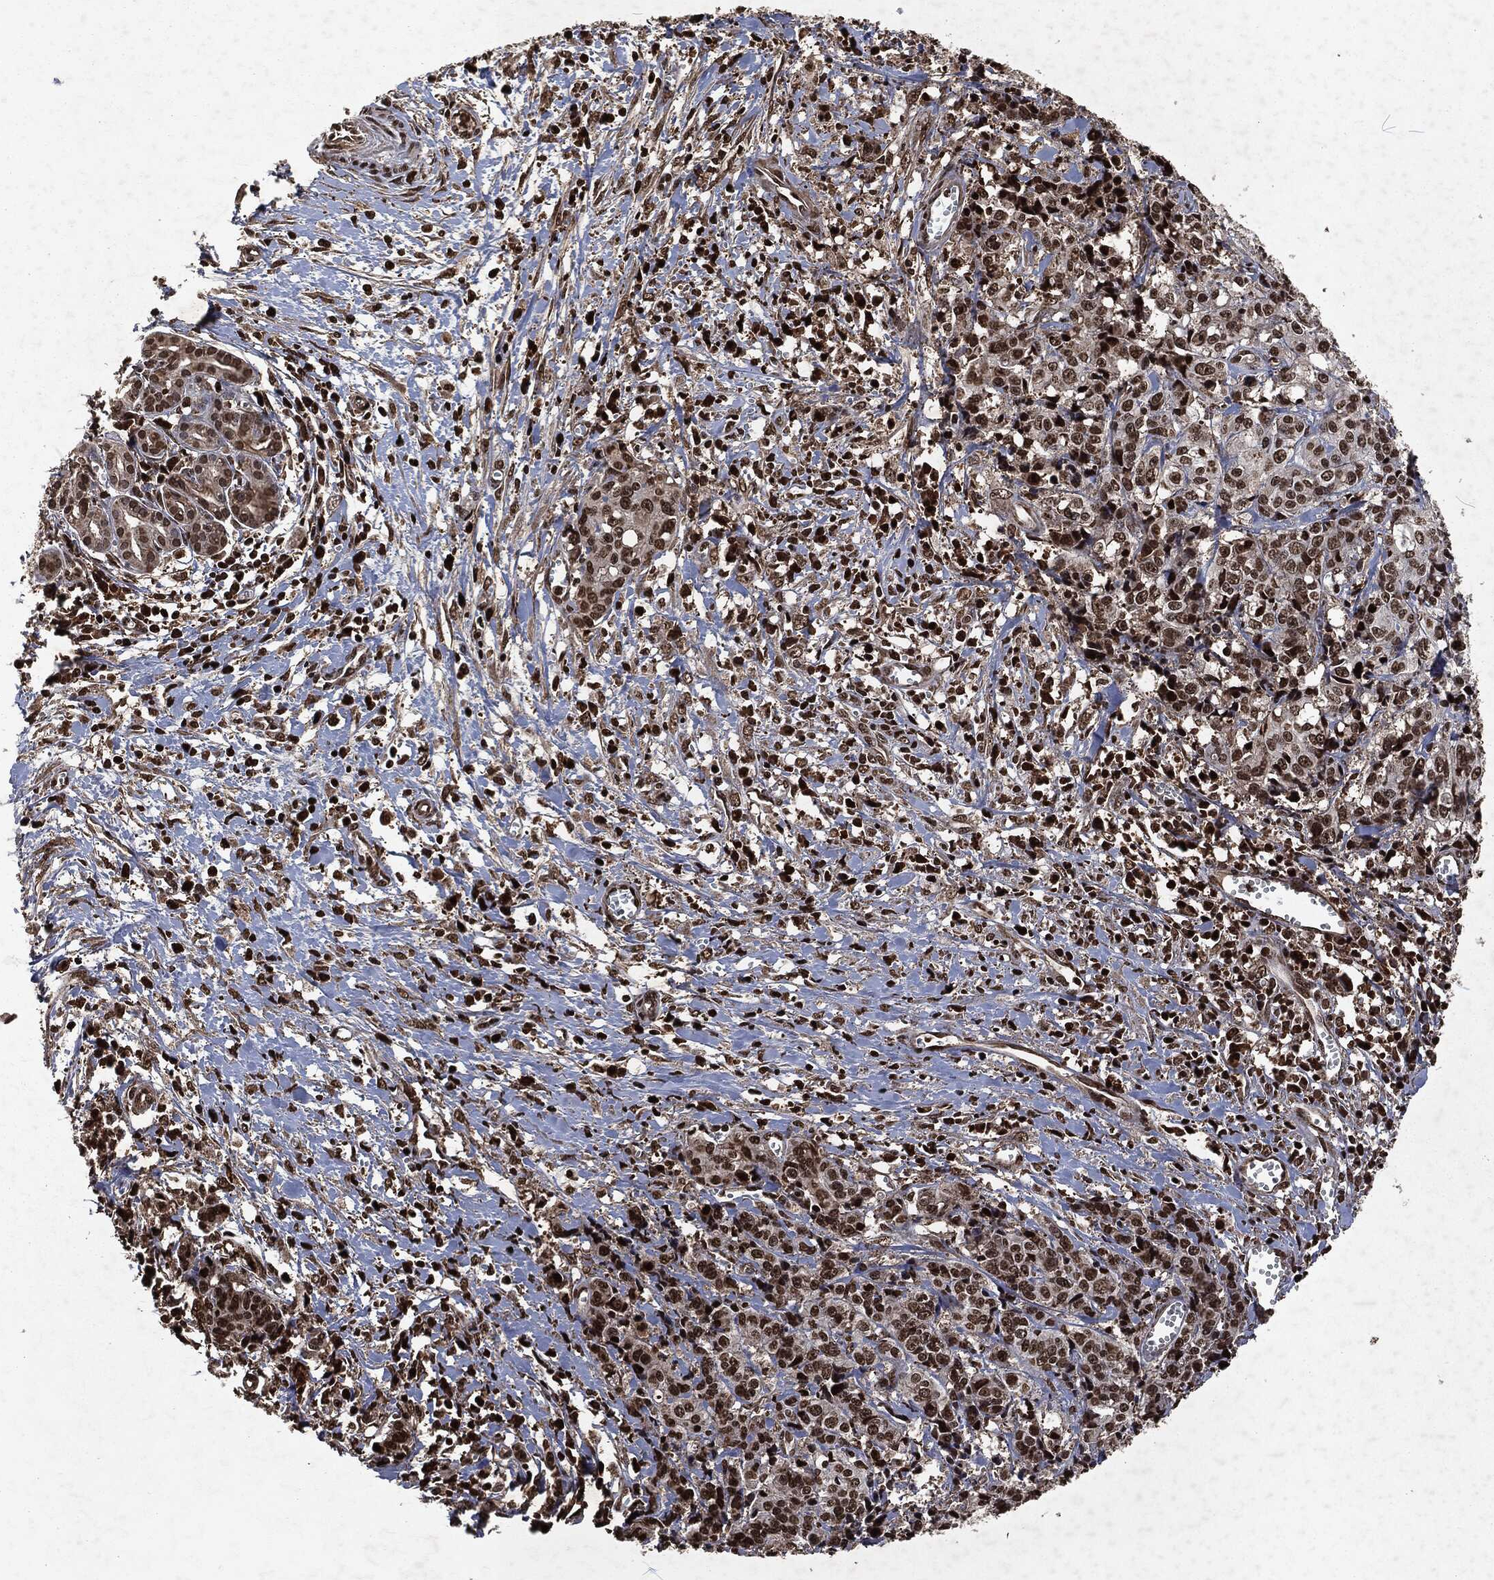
{"staining": {"intensity": "strong", "quantity": "25%-75%", "location": "nuclear"}, "tissue": "pancreatic cancer", "cell_type": "Tumor cells", "image_type": "cancer", "snomed": [{"axis": "morphology", "description": "Adenocarcinoma, NOS"}, {"axis": "topography", "description": "Pancreas"}], "caption": "Pancreatic adenocarcinoma stained for a protein shows strong nuclear positivity in tumor cells.", "gene": "SNAI1", "patient": {"sex": "male", "age": 64}}